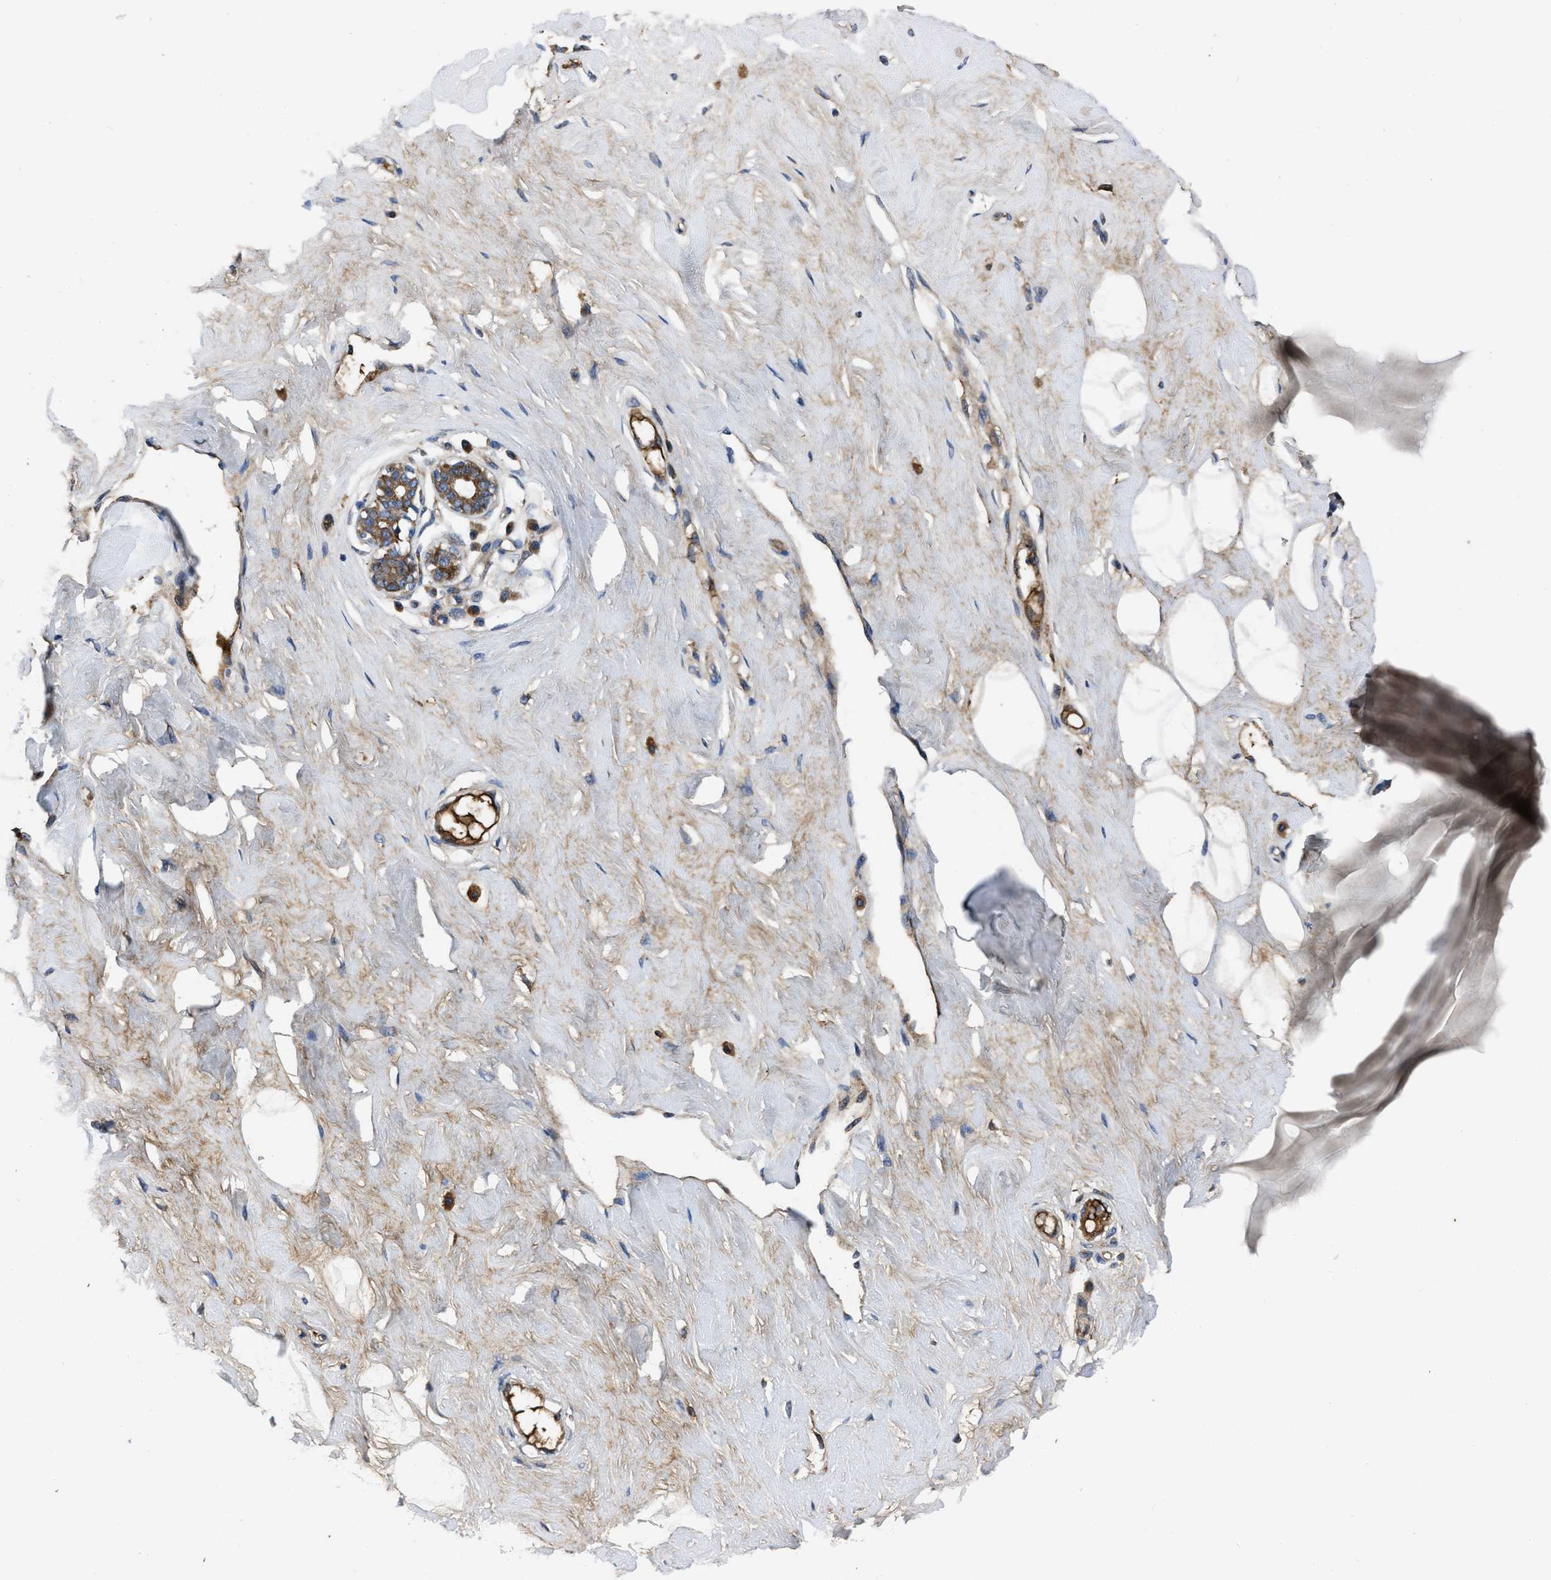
{"staining": {"intensity": "negative", "quantity": "none", "location": "none"}, "tissue": "breast", "cell_type": "Adipocytes", "image_type": "normal", "snomed": [{"axis": "morphology", "description": "Normal tissue, NOS"}, {"axis": "topography", "description": "Breast"}], "caption": "Unremarkable breast was stained to show a protein in brown. There is no significant expression in adipocytes. (DAB (3,3'-diaminobenzidine) immunohistochemistry with hematoxylin counter stain).", "gene": "ERC1", "patient": {"sex": "female", "age": 23}}